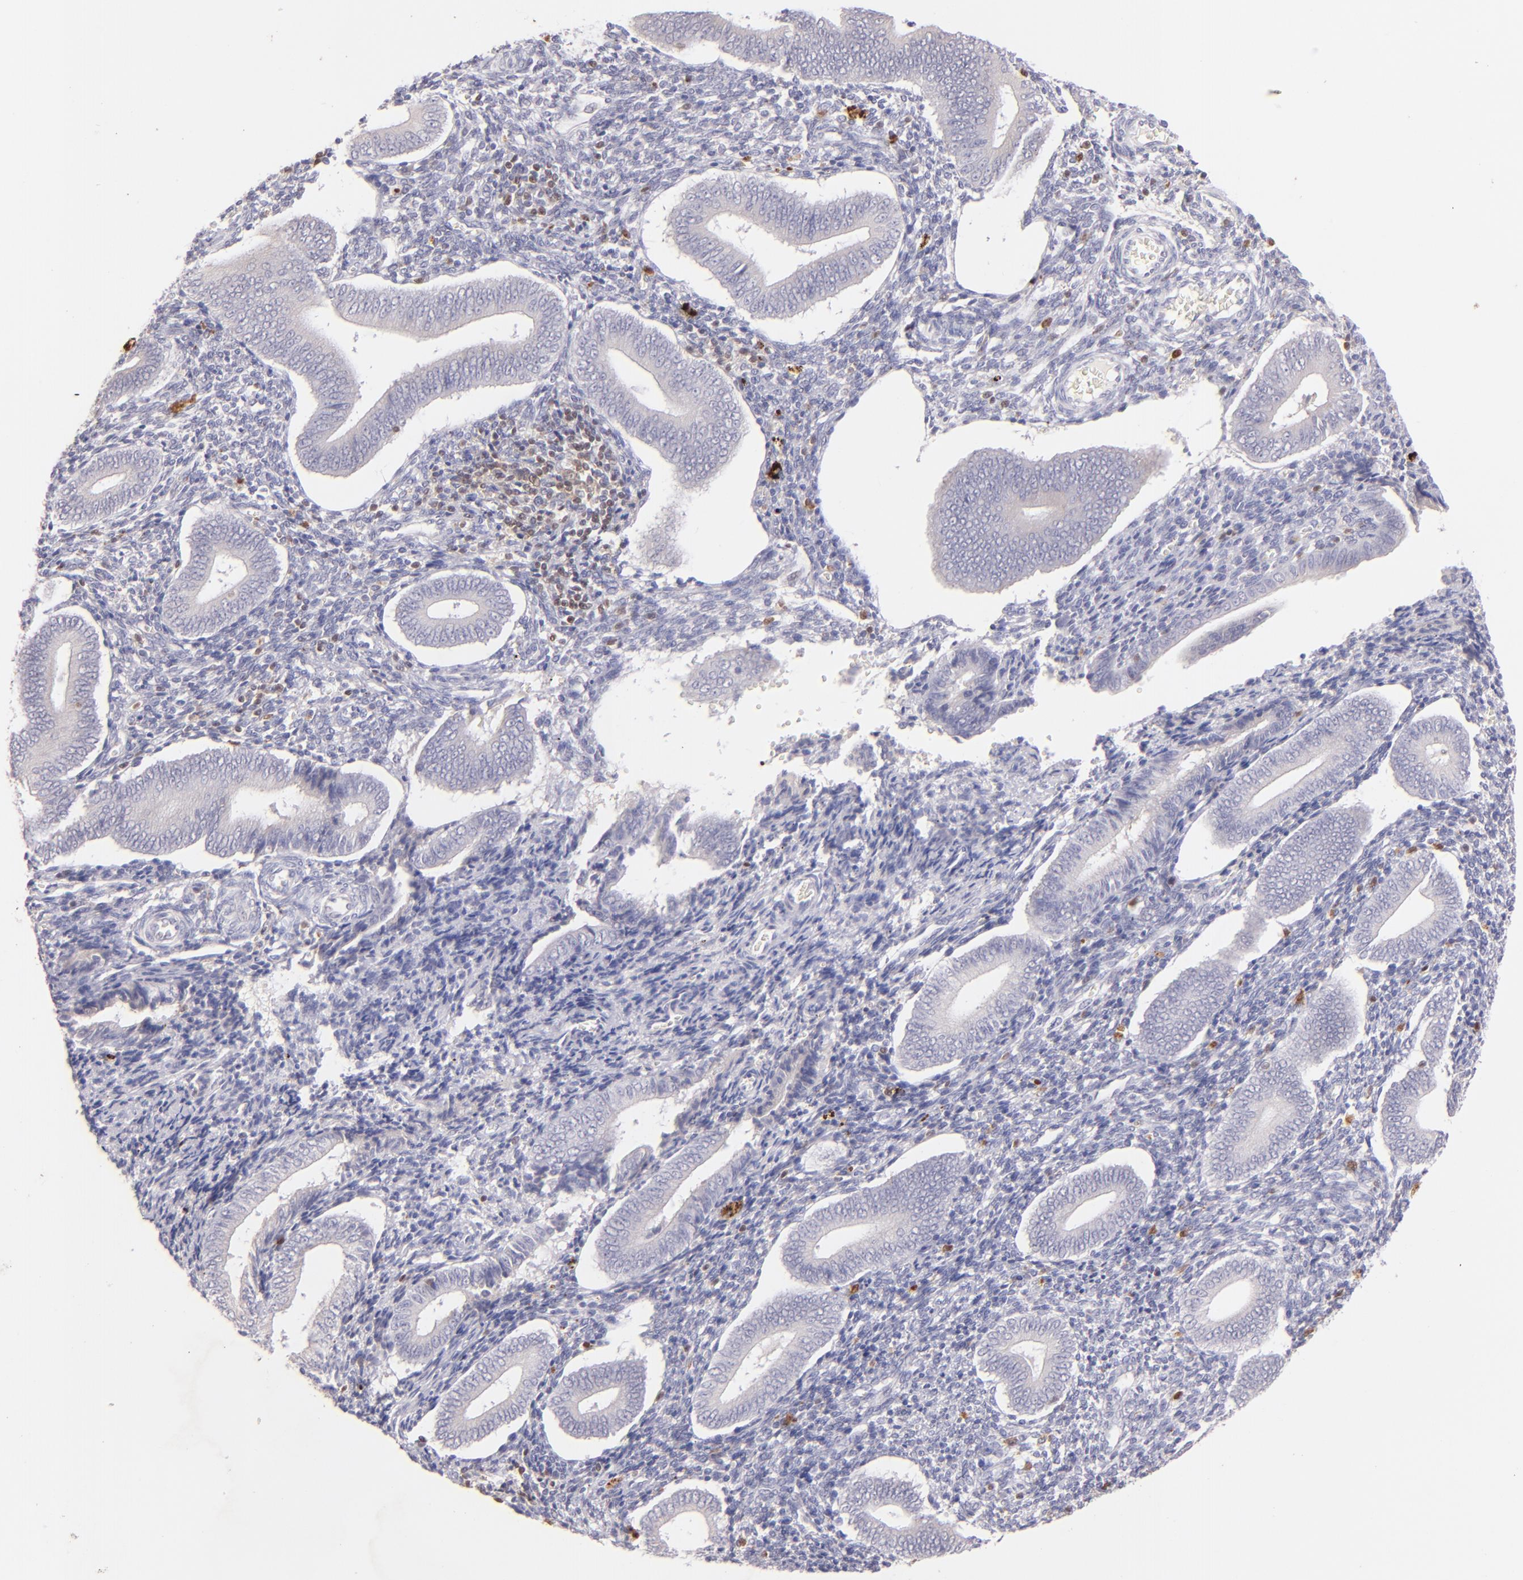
{"staining": {"intensity": "negative", "quantity": "none", "location": "none"}, "tissue": "endometrium", "cell_type": "Cells in endometrial stroma", "image_type": "normal", "snomed": [{"axis": "morphology", "description": "Normal tissue, NOS"}, {"axis": "topography", "description": "Uterus"}, {"axis": "topography", "description": "Endometrium"}], "caption": "DAB immunohistochemical staining of unremarkable endometrium demonstrates no significant staining in cells in endometrial stroma.", "gene": "ZAP70", "patient": {"sex": "female", "age": 33}}